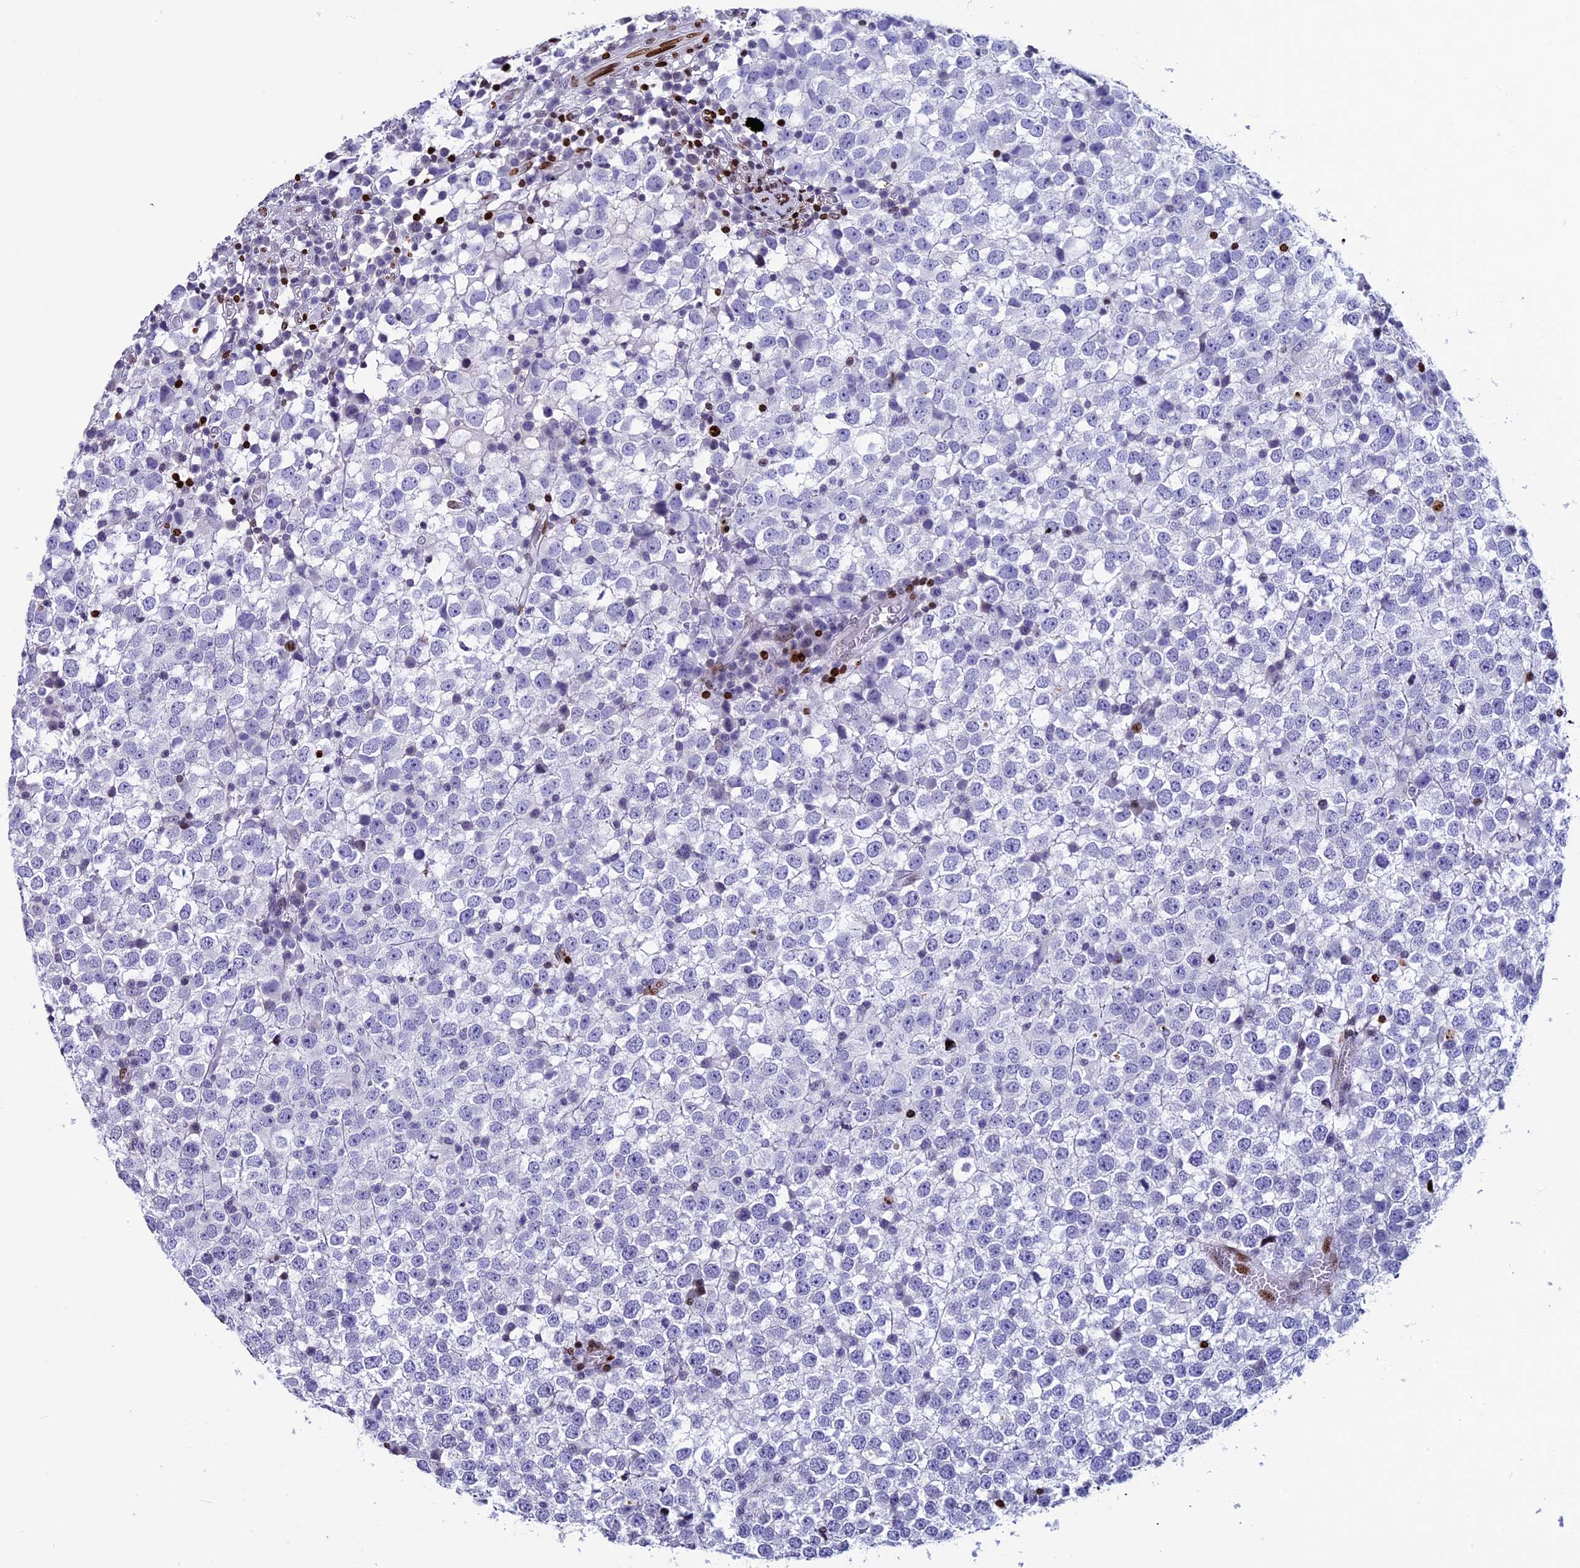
{"staining": {"intensity": "negative", "quantity": "none", "location": "none"}, "tissue": "testis cancer", "cell_type": "Tumor cells", "image_type": "cancer", "snomed": [{"axis": "morphology", "description": "Seminoma, NOS"}, {"axis": "topography", "description": "Testis"}], "caption": "This is a histopathology image of IHC staining of testis seminoma, which shows no staining in tumor cells.", "gene": "BTBD3", "patient": {"sex": "male", "age": 65}}